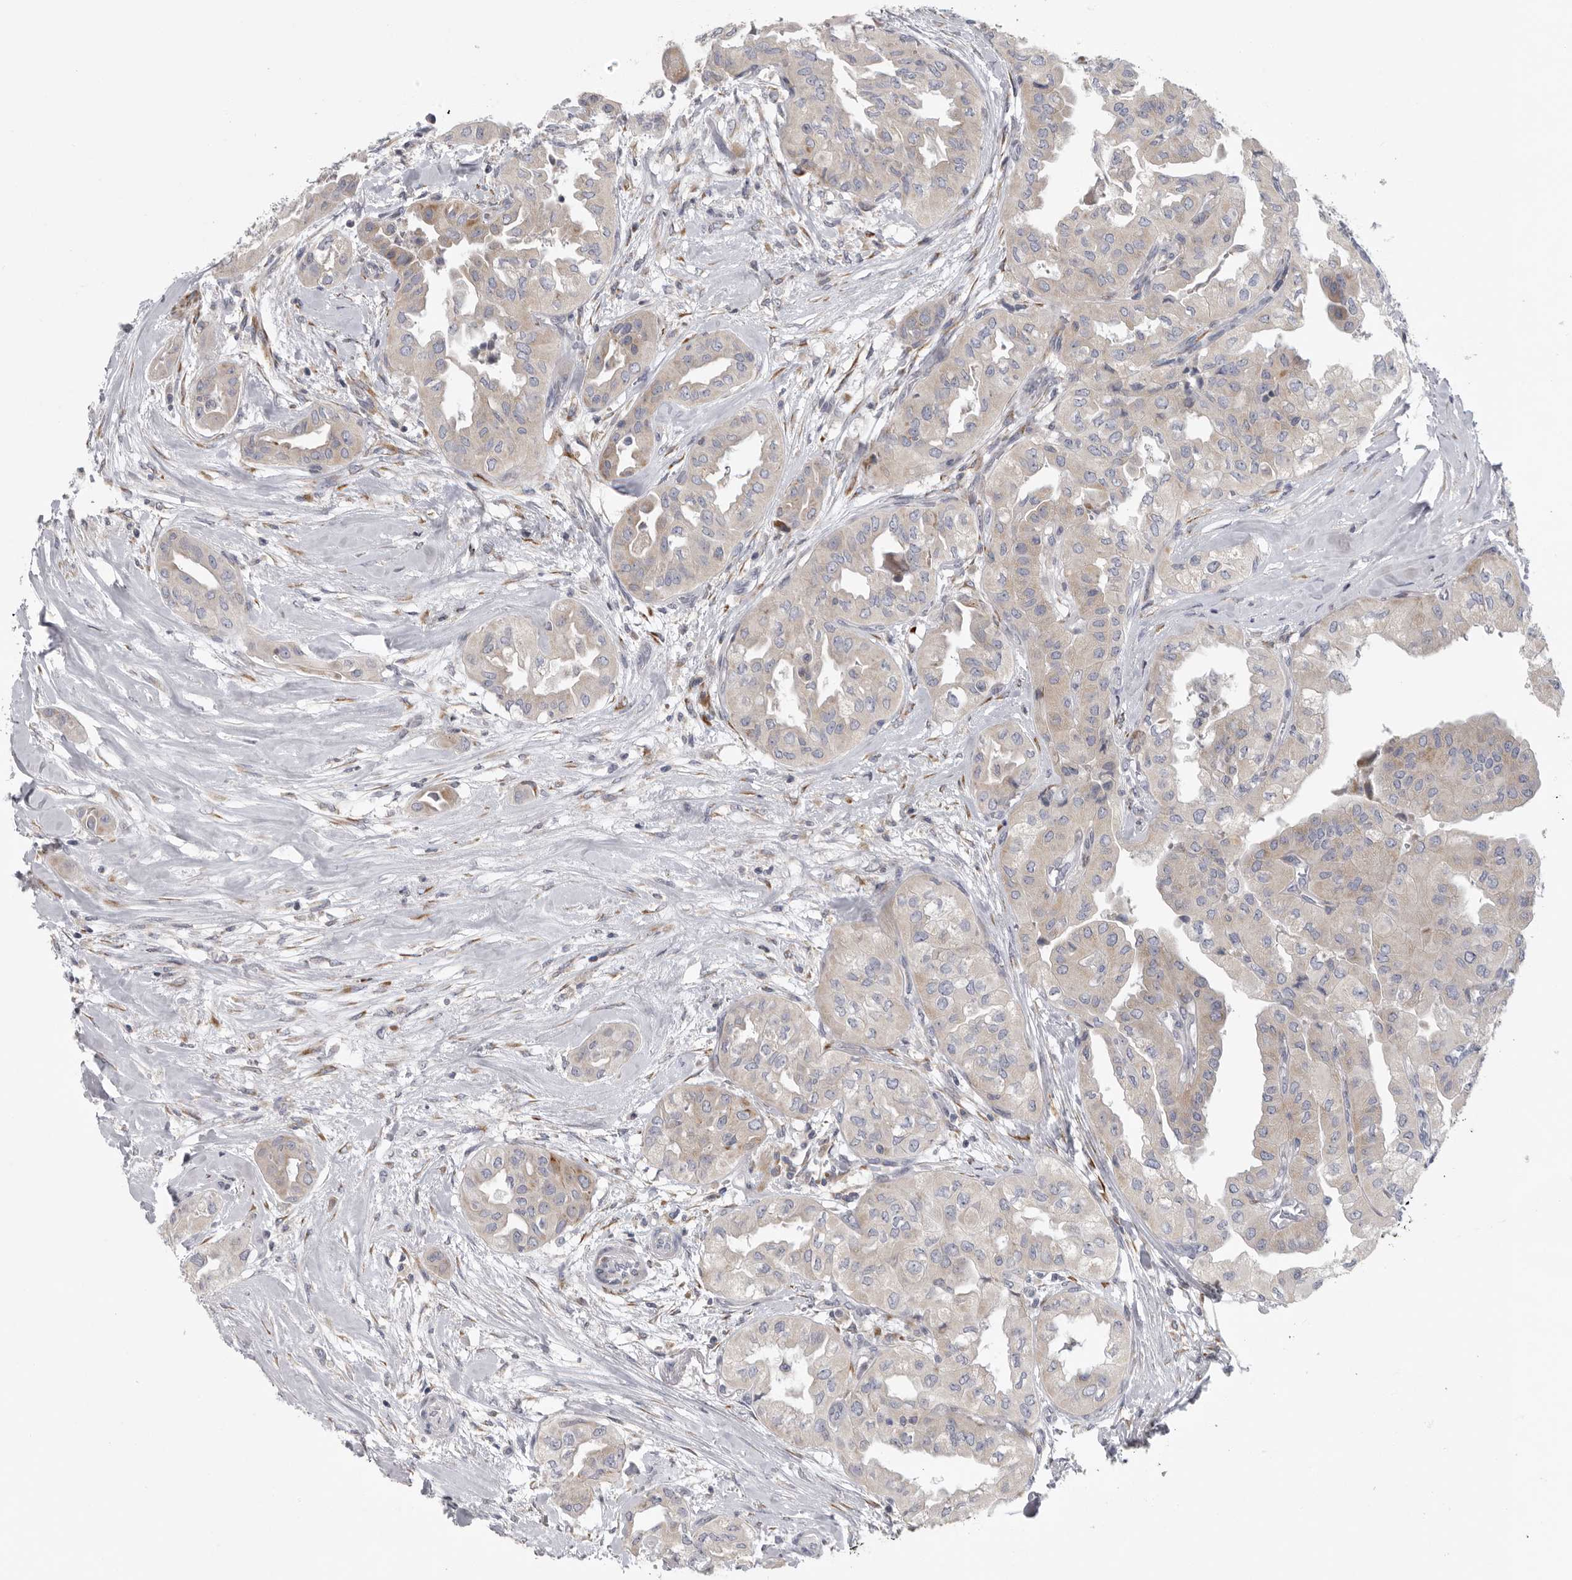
{"staining": {"intensity": "weak", "quantity": "25%-75%", "location": "cytoplasmic/membranous"}, "tissue": "thyroid cancer", "cell_type": "Tumor cells", "image_type": "cancer", "snomed": [{"axis": "morphology", "description": "Papillary adenocarcinoma, NOS"}, {"axis": "topography", "description": "Thyroid gland"}], "caption": "A low amount of weak cytoplasmic/membranous expression is identified in about 25%-75% of tumor cells in thyroid cancer (papillary adenocarcinoma) tissue. The staining was performed using DAB (3,3'-diaminobenzidine), with brown indicating positive protein expression. Nuclei are stained blue with hematoxylin.", "gene": "USP24", "patient": {"sex": "female", "age": 59}}